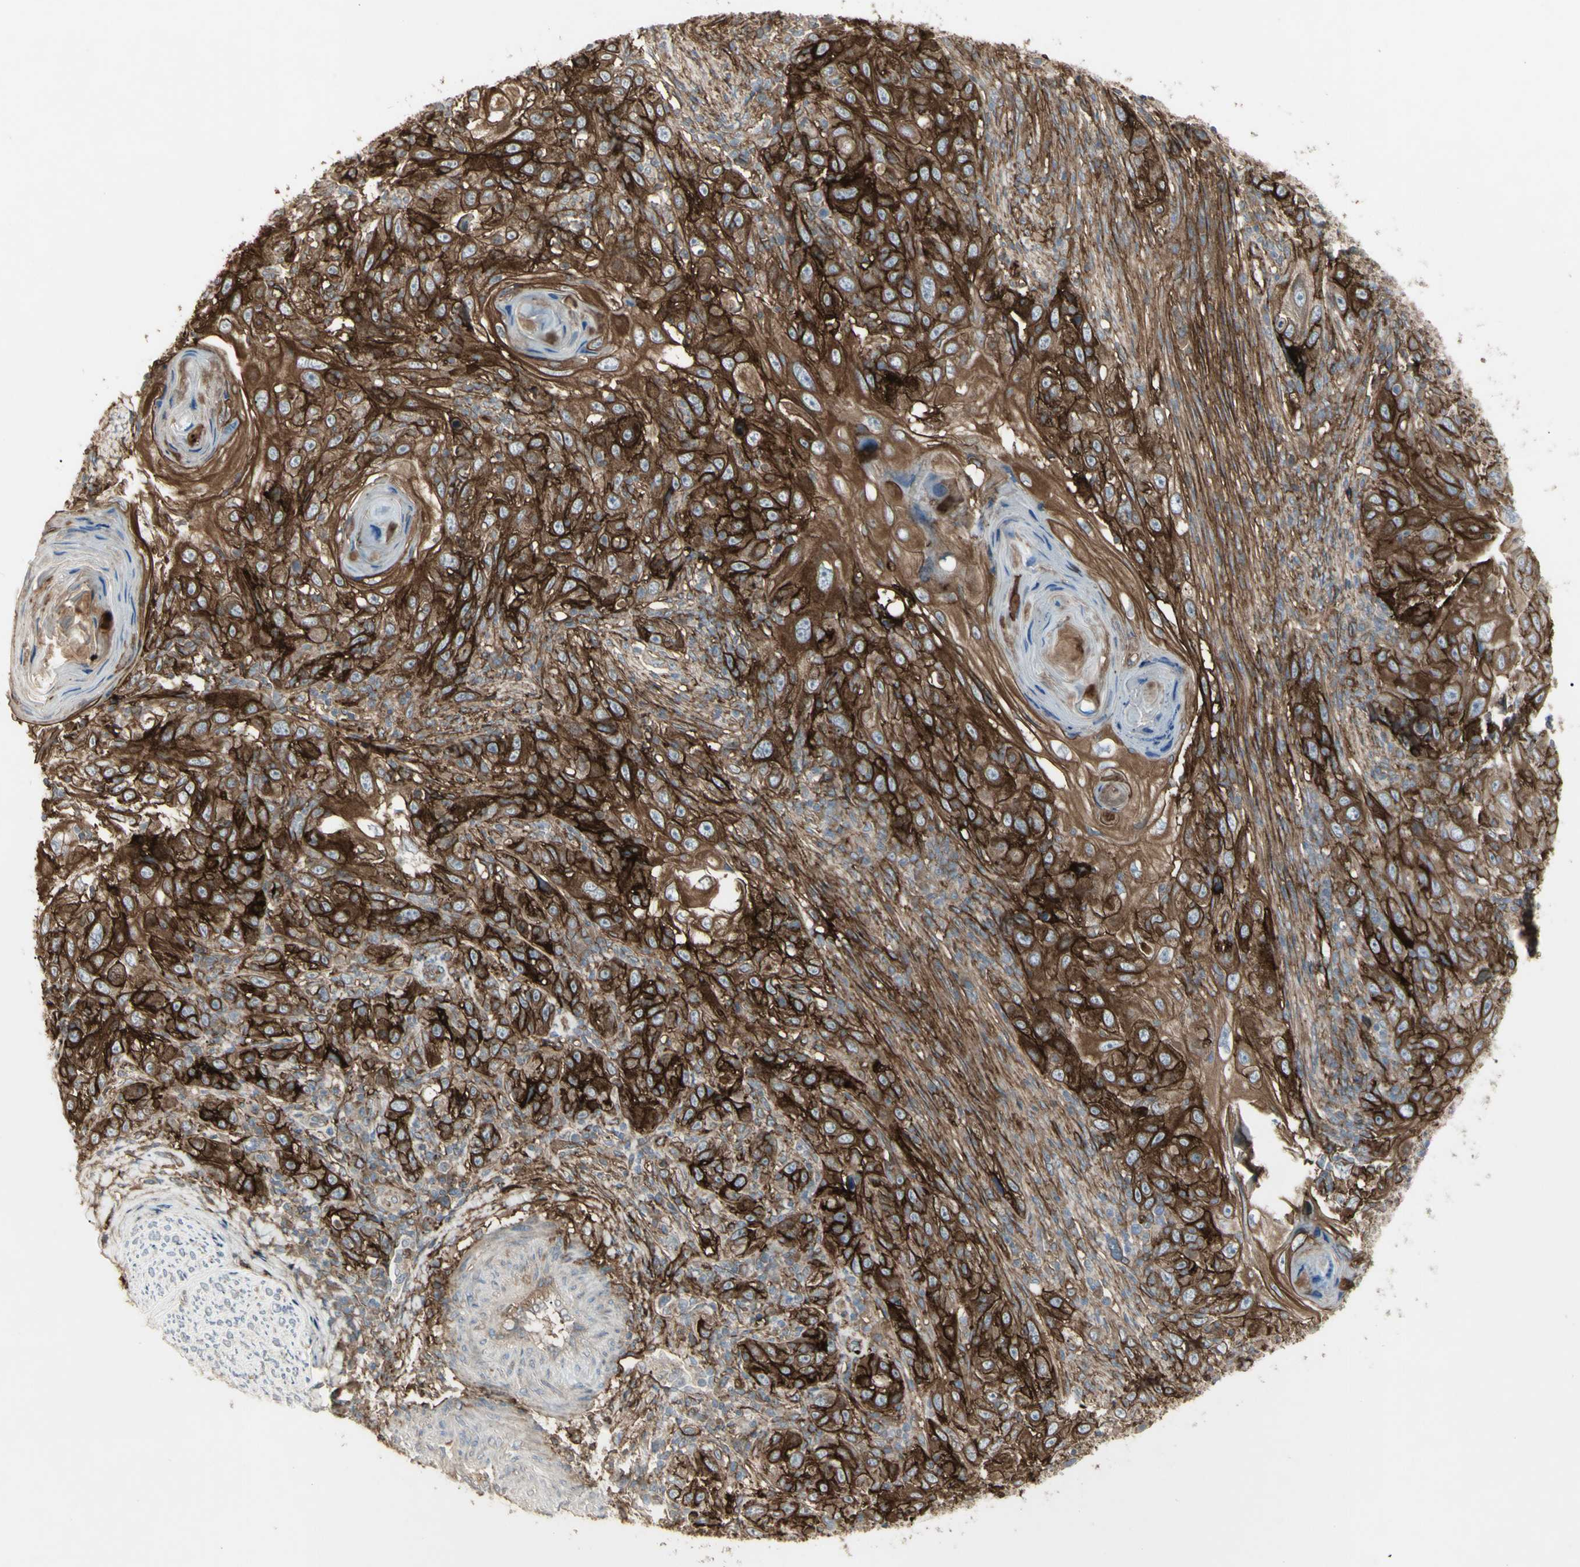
{"staining": {"intensity": "strong", "quantity": ">75%", "location": "cytoplasmic/membranous"}, "tissue": "skin cancer", "cell_type": "Tumor cells", "image_type": "cancer", "snomed": [{"axis": "morphology", "description": "Squamous cell carcinoma, NOS"}, {"axis": "topography", "description": "Skin"}], "caption": "Protein expression analysis of human squamous cell carcinoma (skin) reveals strong cytoplasmic/membranous expression in about >75% of tumor cells.", "gene": "CD276", "patient": {"sex": "female", "age": 88}}